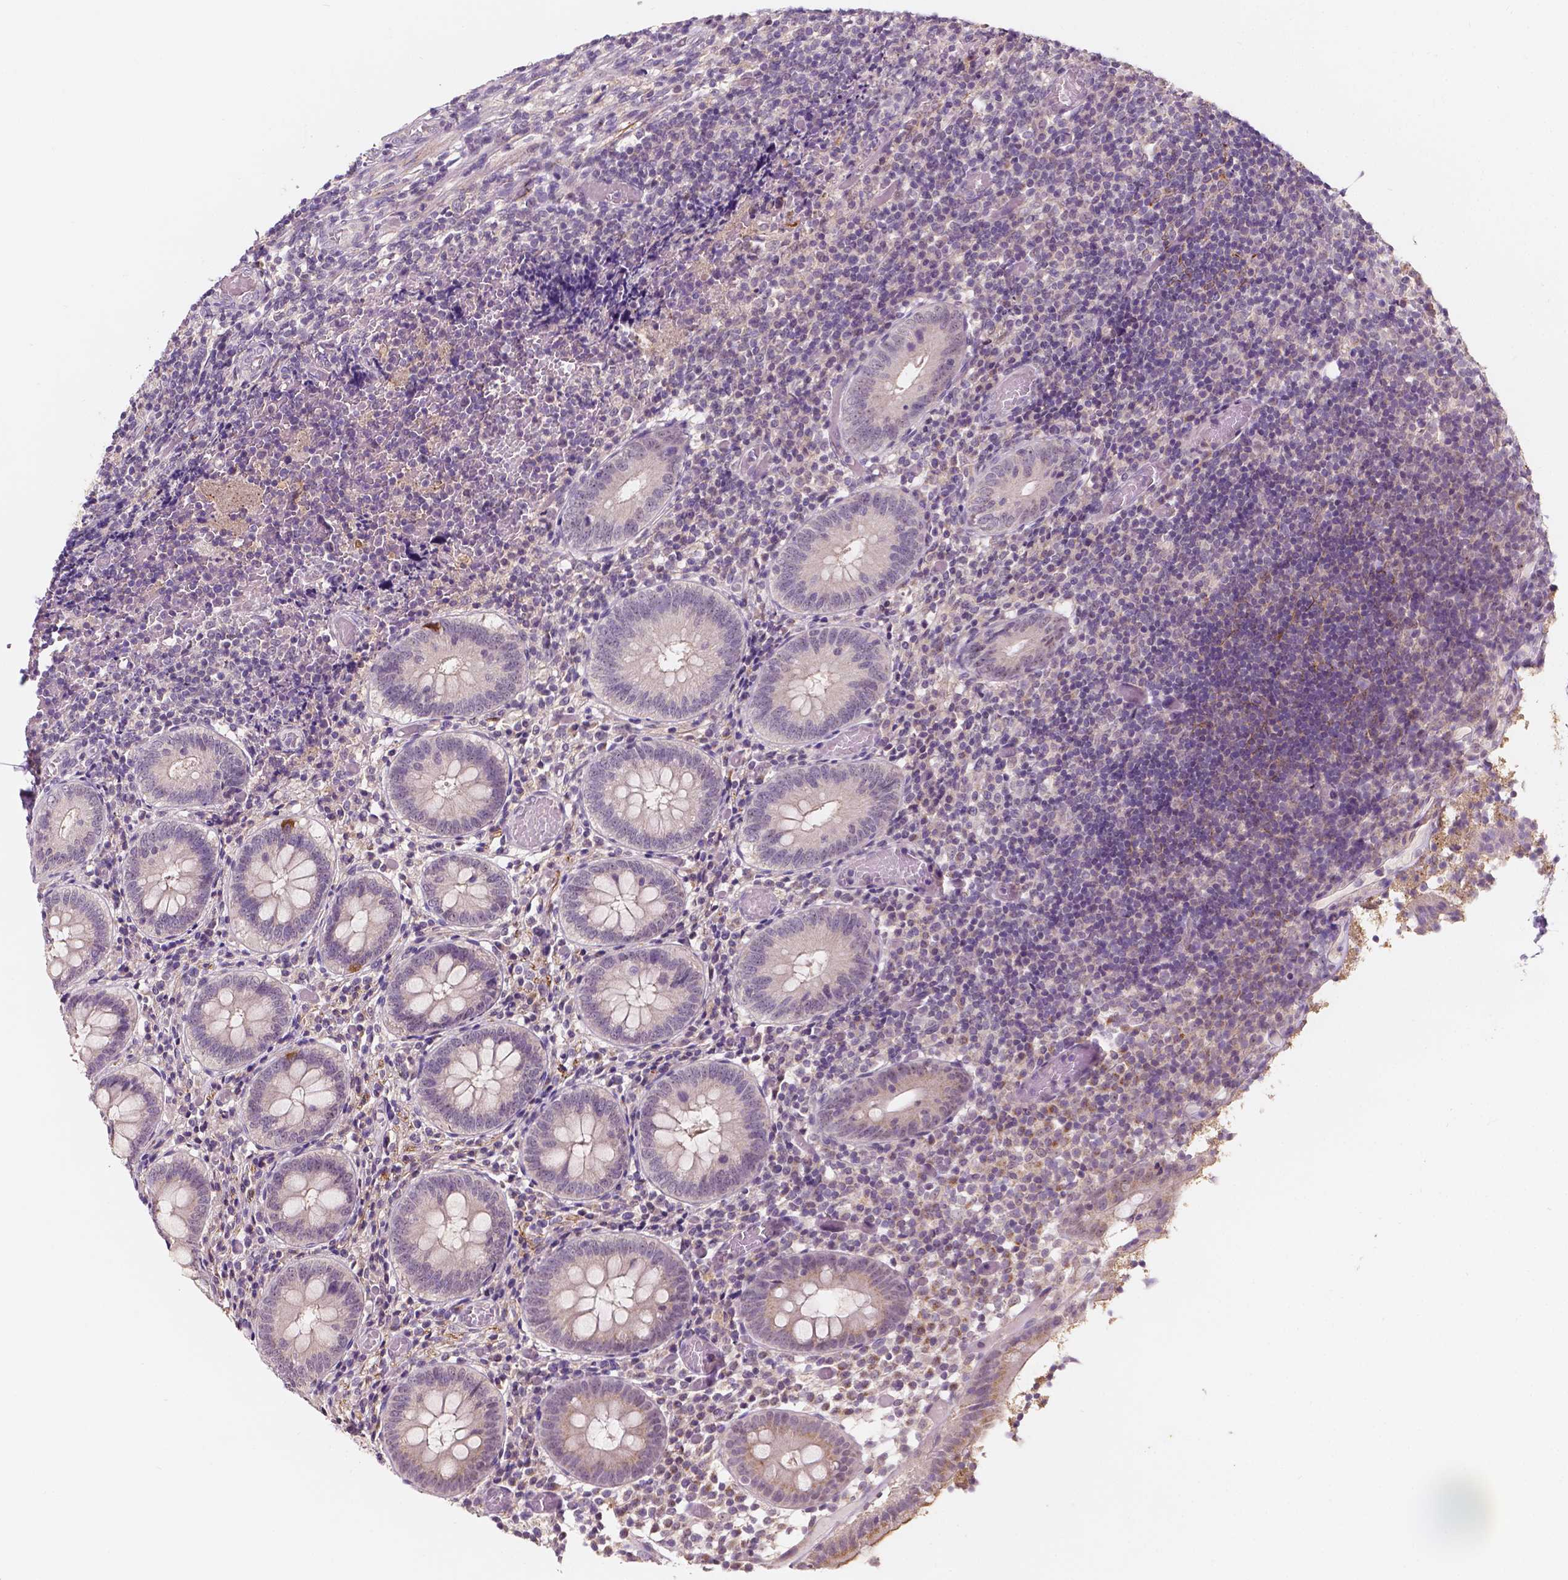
{"staining": {"intensity": "negative", "quantity": "none", "location": "none"}, "tissue": "appendix", "cell_type": "Glandular cells", "image_type": "normal", "snomed": [{"axis": "morphology", "description": "Normal tissue, NOS"}, {"axis": "topography", "description": "Appendix"}], "caption": "Histopathology image shows no significant protein staining in glandular cells of unremarkable appendix. Nuclei are stained in blue.", "gene": "SIRT2", "patient": {"sex": "female", "age": 32}}